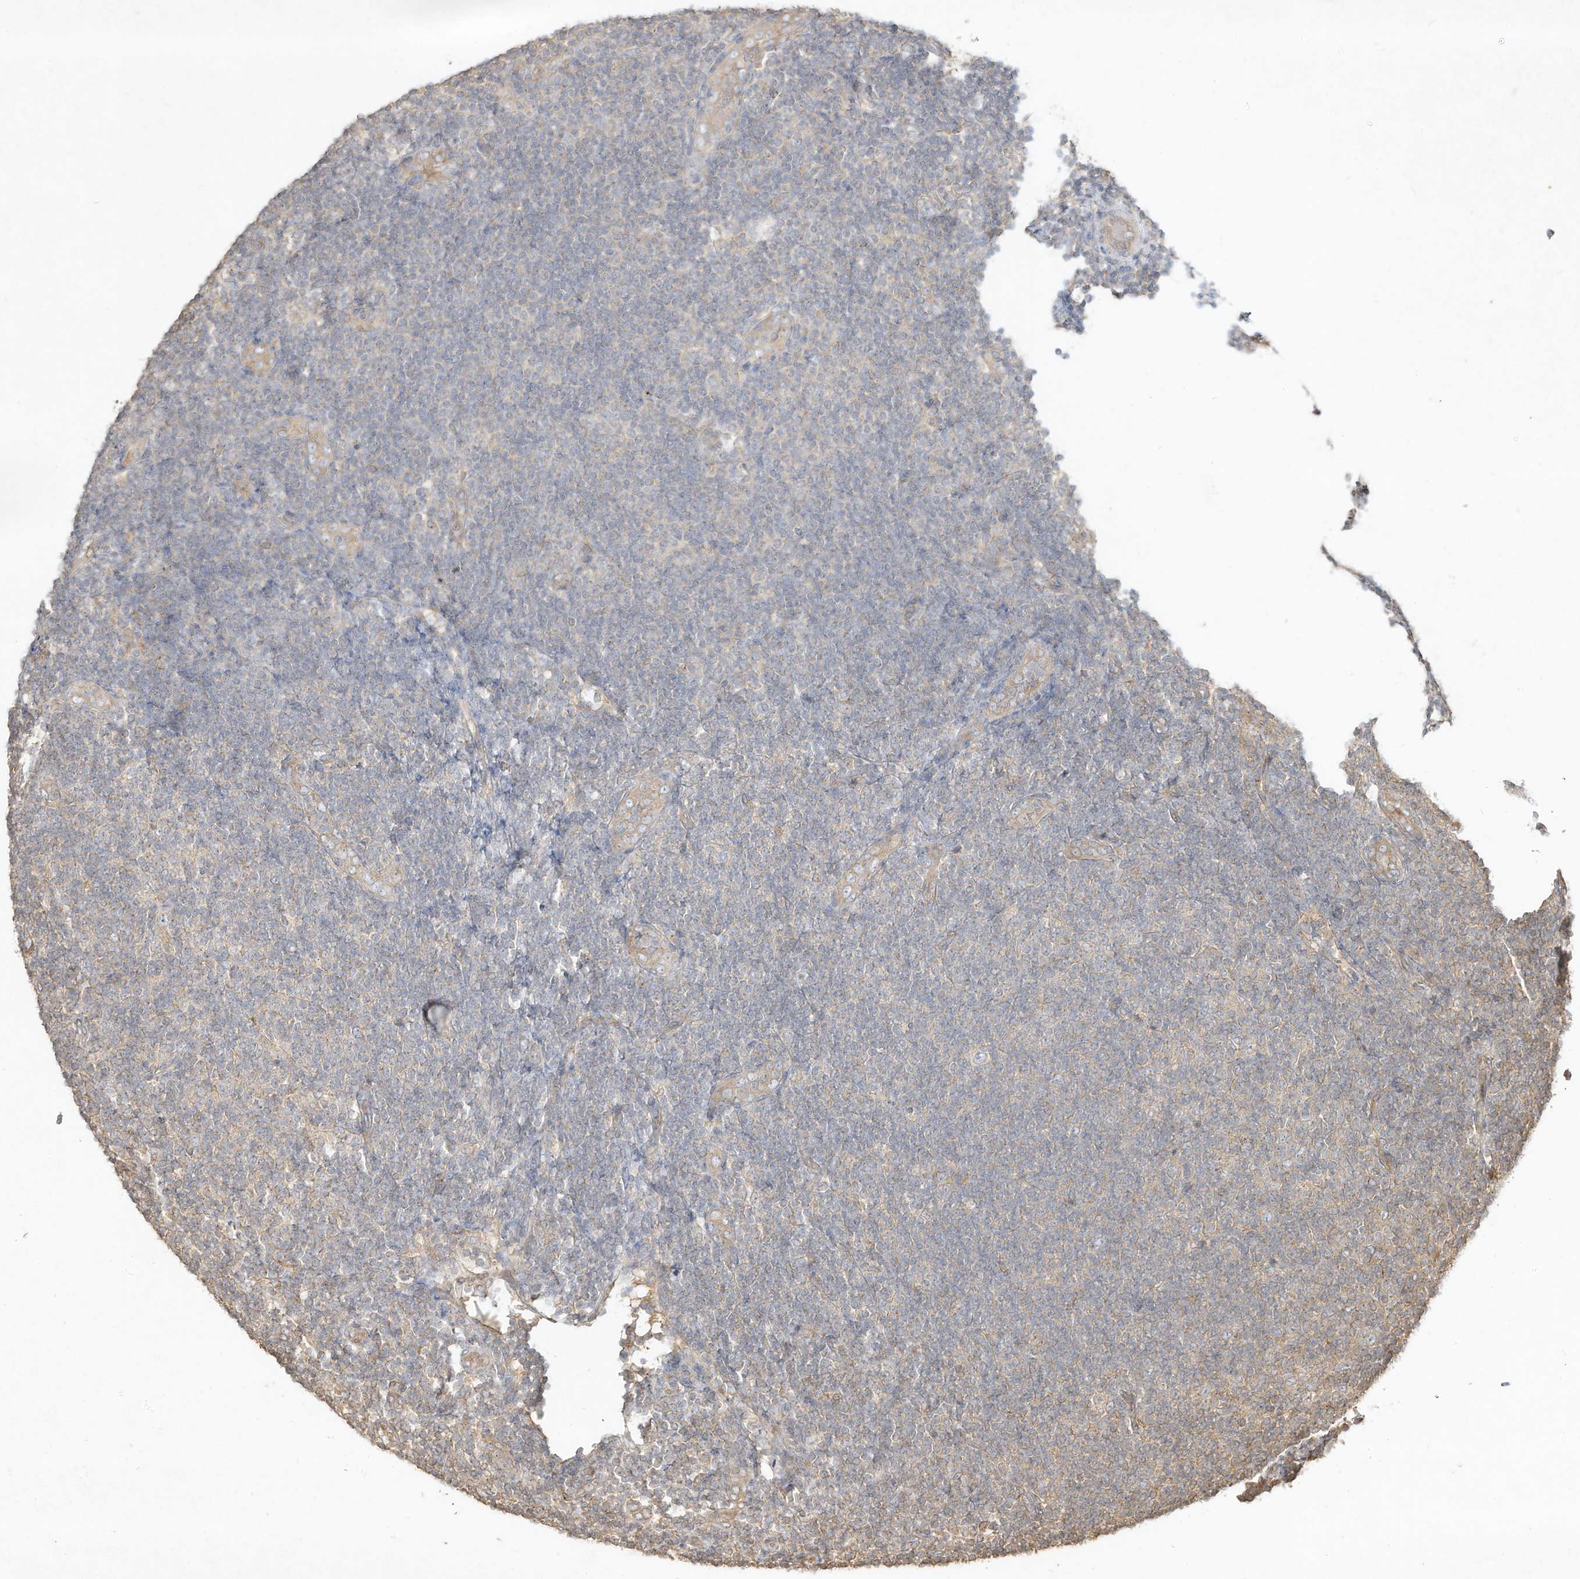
{"staining": {"intensity": "negative", "quantity": "none", "location": "none"}, "tissue": "lymphoma", "cell_type": "Tumor cells", "image_type": "cancer", "snomed": [{"axis": "morphology", "description": "Malignant lymphoma, non-Hodgkin's type, Low grade"}, {"axis": "topography", "description": "Lymph node"}], "caption": "The IHC photomicrograph has no significant staining in tumor cells of malignant lymphoma, non-Hodgkin's type (low-grade) tissue.", "gene": "DYNC1I2", "patient": {"sex": "male", "age": 83}}